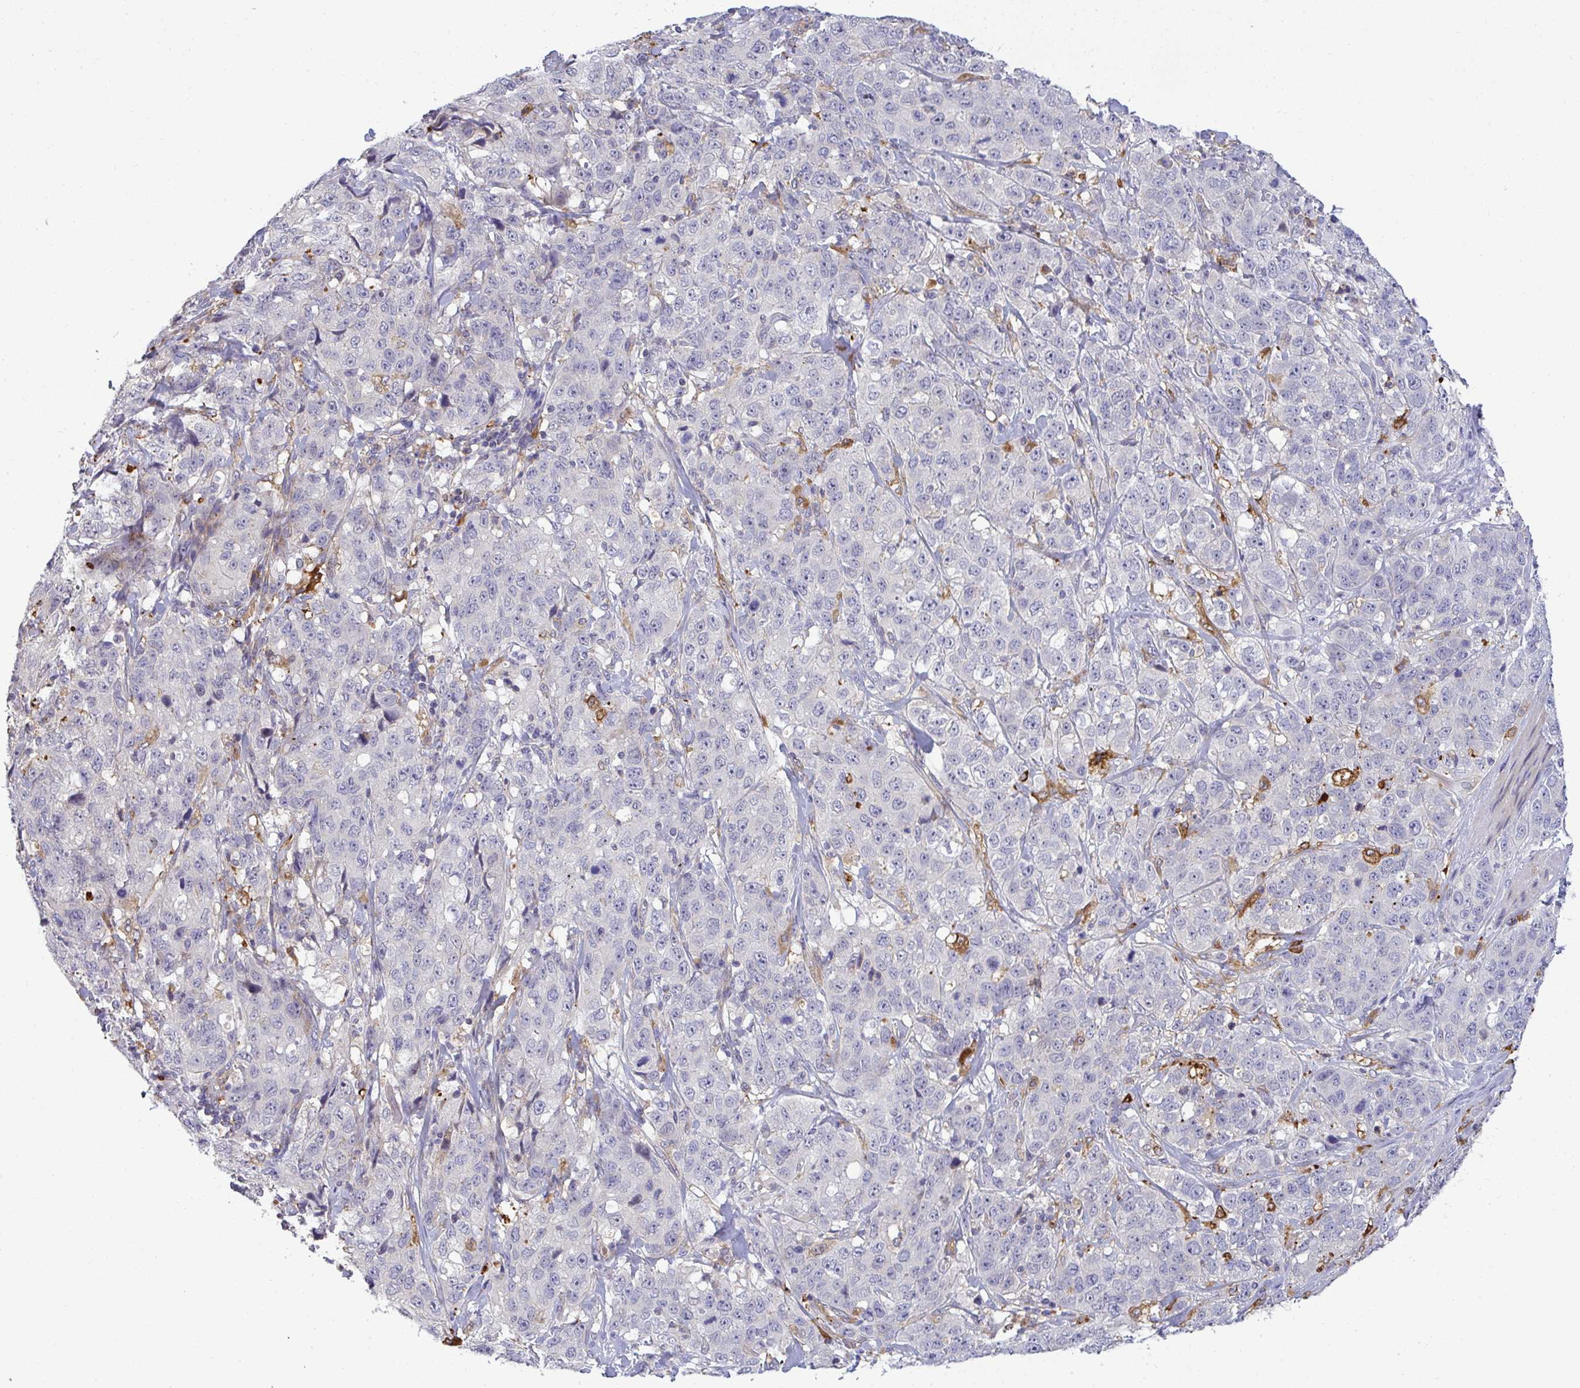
{"staining": {"intensity": "negative", "quantity": "none", "location": "none"}, "tissue": "stomach cancer", "cell_type": "Tumor cells", "image_type": "cancer", "snomed": [{"axis": "morphology", "description": "Adenocarcinoma, NOS"}, {"axis": "topography", "description": "Stomach"}], "caption": "Adenocarcinoma (stomach) stained for a protein using IHC shows no expression tumor cells.", "gene": "SRRM4", "patient": {"sex": "male", "age": 48}}